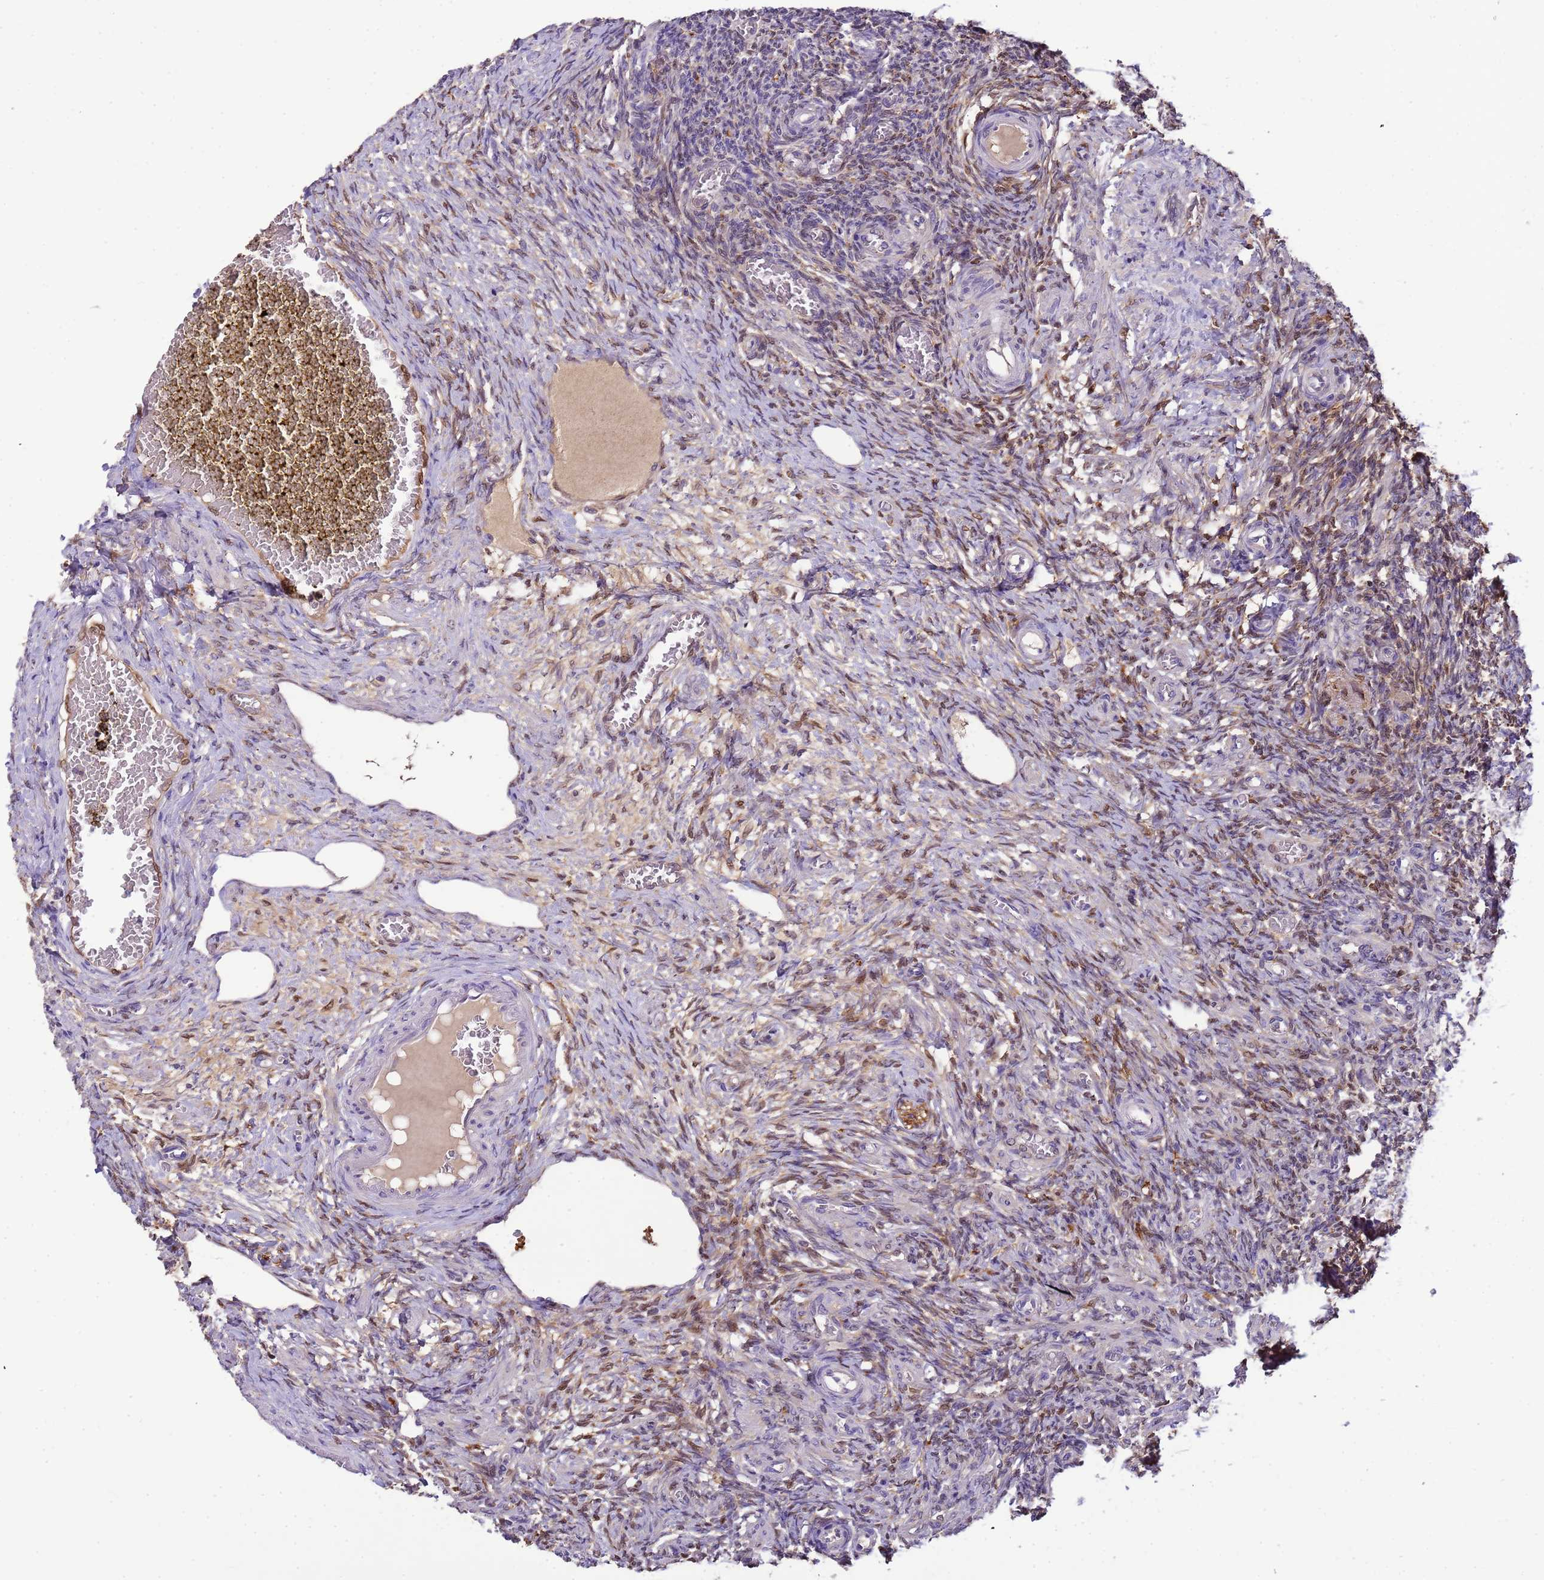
{"staining": {"intensity": "moderate", "quantity": "<25%", "location": "nuclear"}, "tissue": "ovary", "cell_type": "Ovarian stroma cells", "image_type": "normal", "snomed": [{"axis": "morphology", "description": "Normal tissue, NOS"}, {"axis": "topography", "description": "Ovary"}], "caption": "An immunohistochemistry (IHC) image of unremarkable tissue is shown. Protein staining in brown highlights moderate nuclear positivity in ovary within ovarian stroma cells. (IHC, brightfield microscopy, high magnification).", "gene": "PLCXD3", "patient": {"sex": "female", "age": 27}}